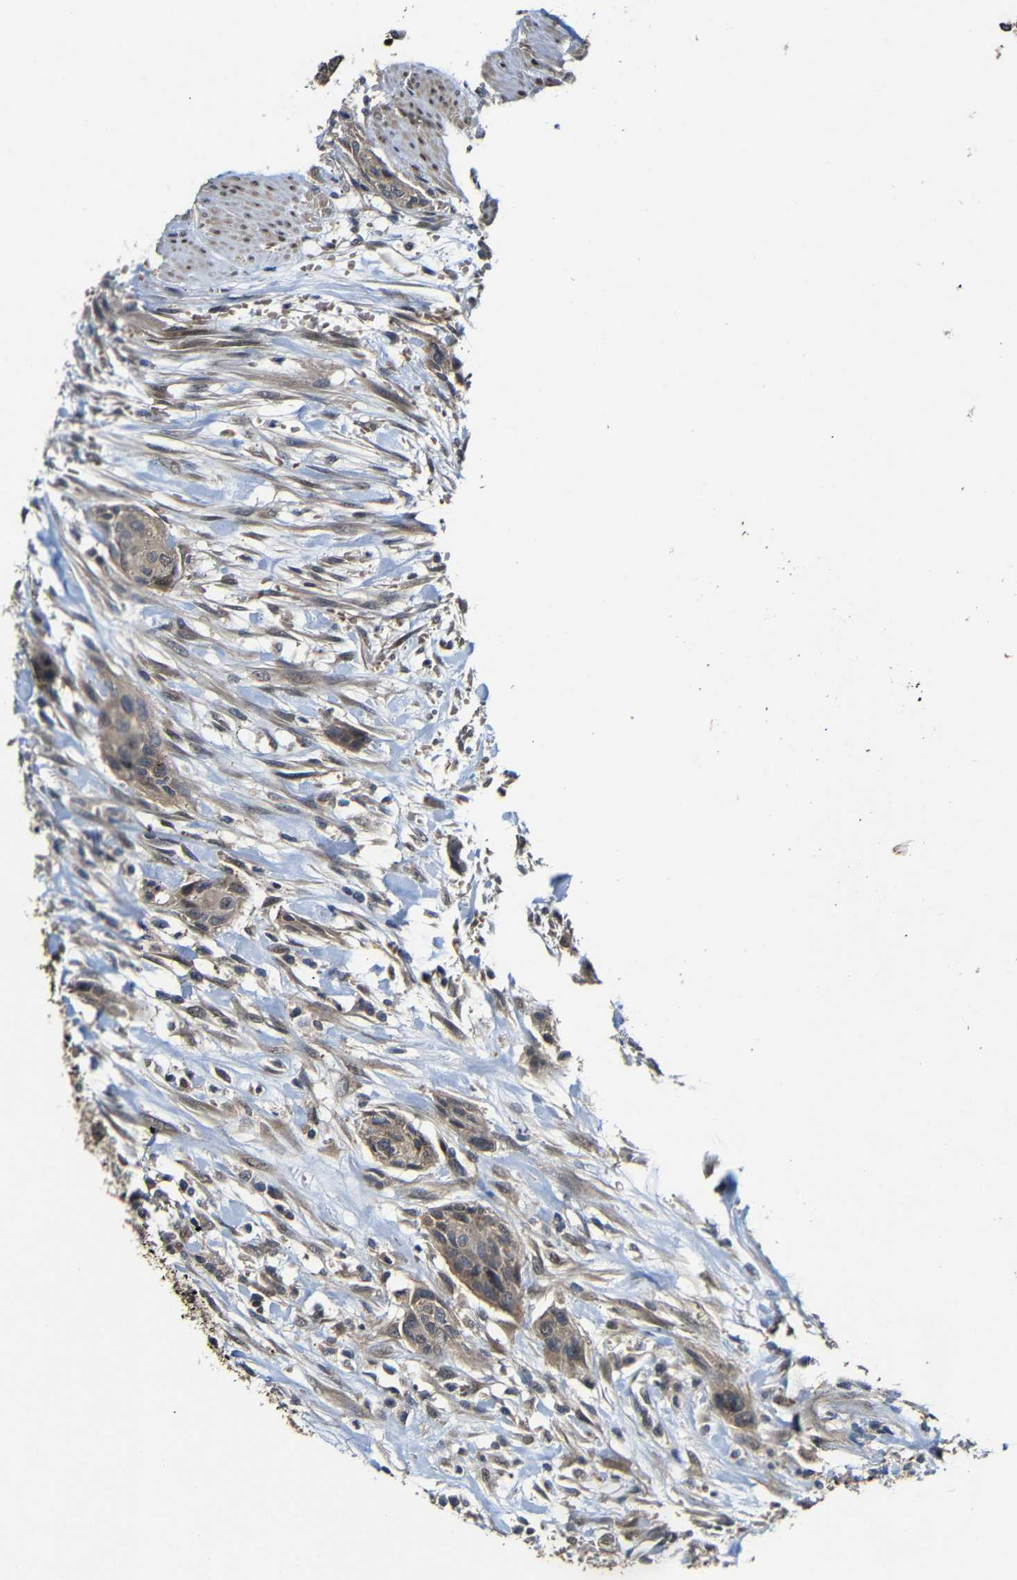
{"staining": {"intensity": "weak", "quantity": ">75%", "location": "cytoplasmic/membranous"}, "tissue": "urothelial cancer", "cell_type": "Tumor cells", "image_type": "cancer", "snomed": [{"axis": "morphology", "description": "Urothelial carcinoma, High grade"}, {"axis": "topography", "description": "Urinary bladder"}], "caption": "Tumor cells exhibit weak cytoplasmic/membranous staining in approximately >75% of cells in high-grade urothelial carcinoma.", "gene": "ATG12", "patient": {"sex": "male", "age": 35}}